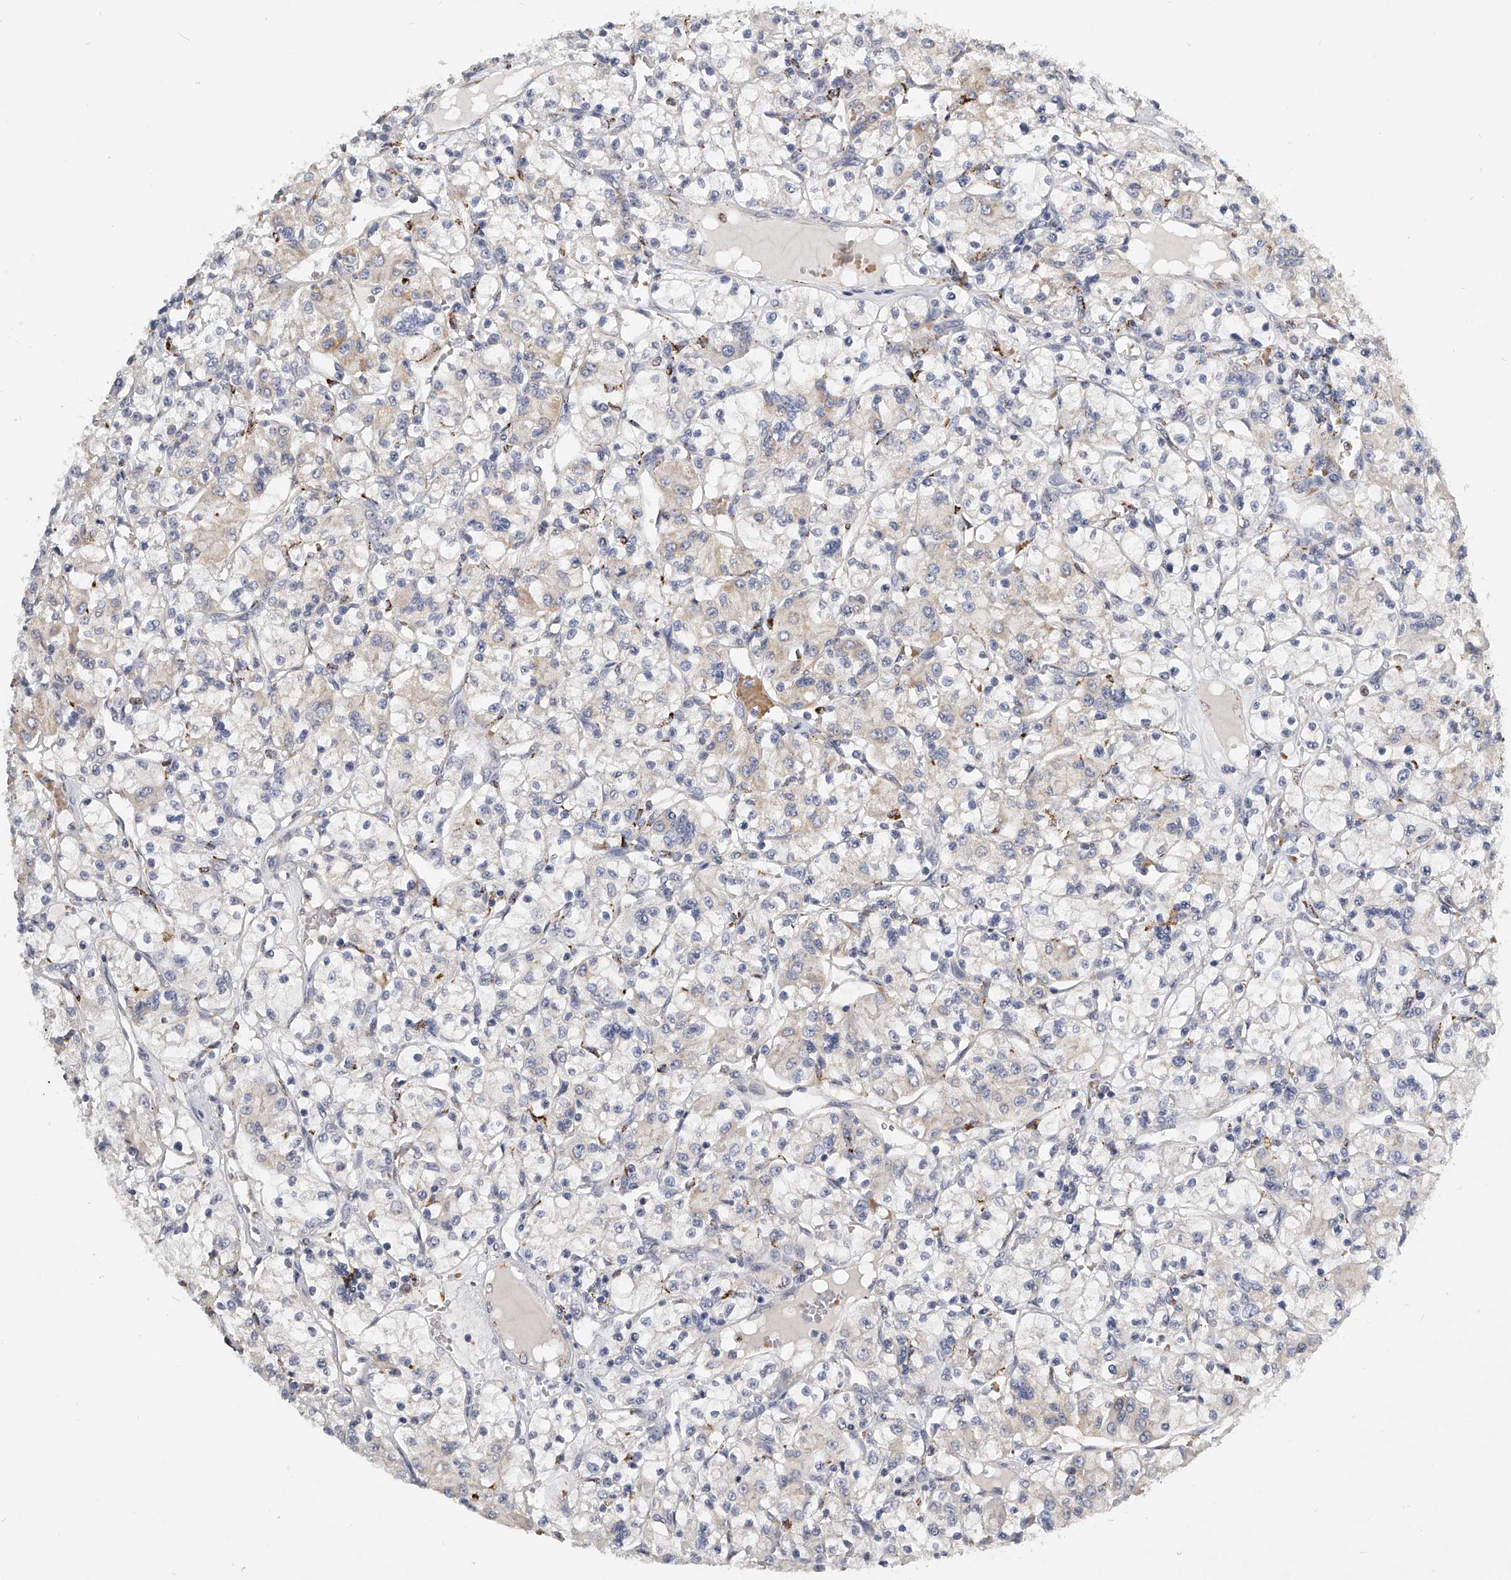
{"staining": {"intensity": "negative", "quantity": "none", "location": "none"}, "tissue": "renal cancer", "cell_type": "Tumor cells", "image_type": "cancer", "snomed": [{"axis": "morphology", "description": "Adenocarcinoma, NOS"}, {"axis": "topography", "description": "Kidney"}], "caption": "Tumor cells are negative for protein expression in human renal cancer. (IHC, brightfield microscopy, high magnification).", "gene": "KLHL7", "patient": {"sex": "female", "age": 59}}